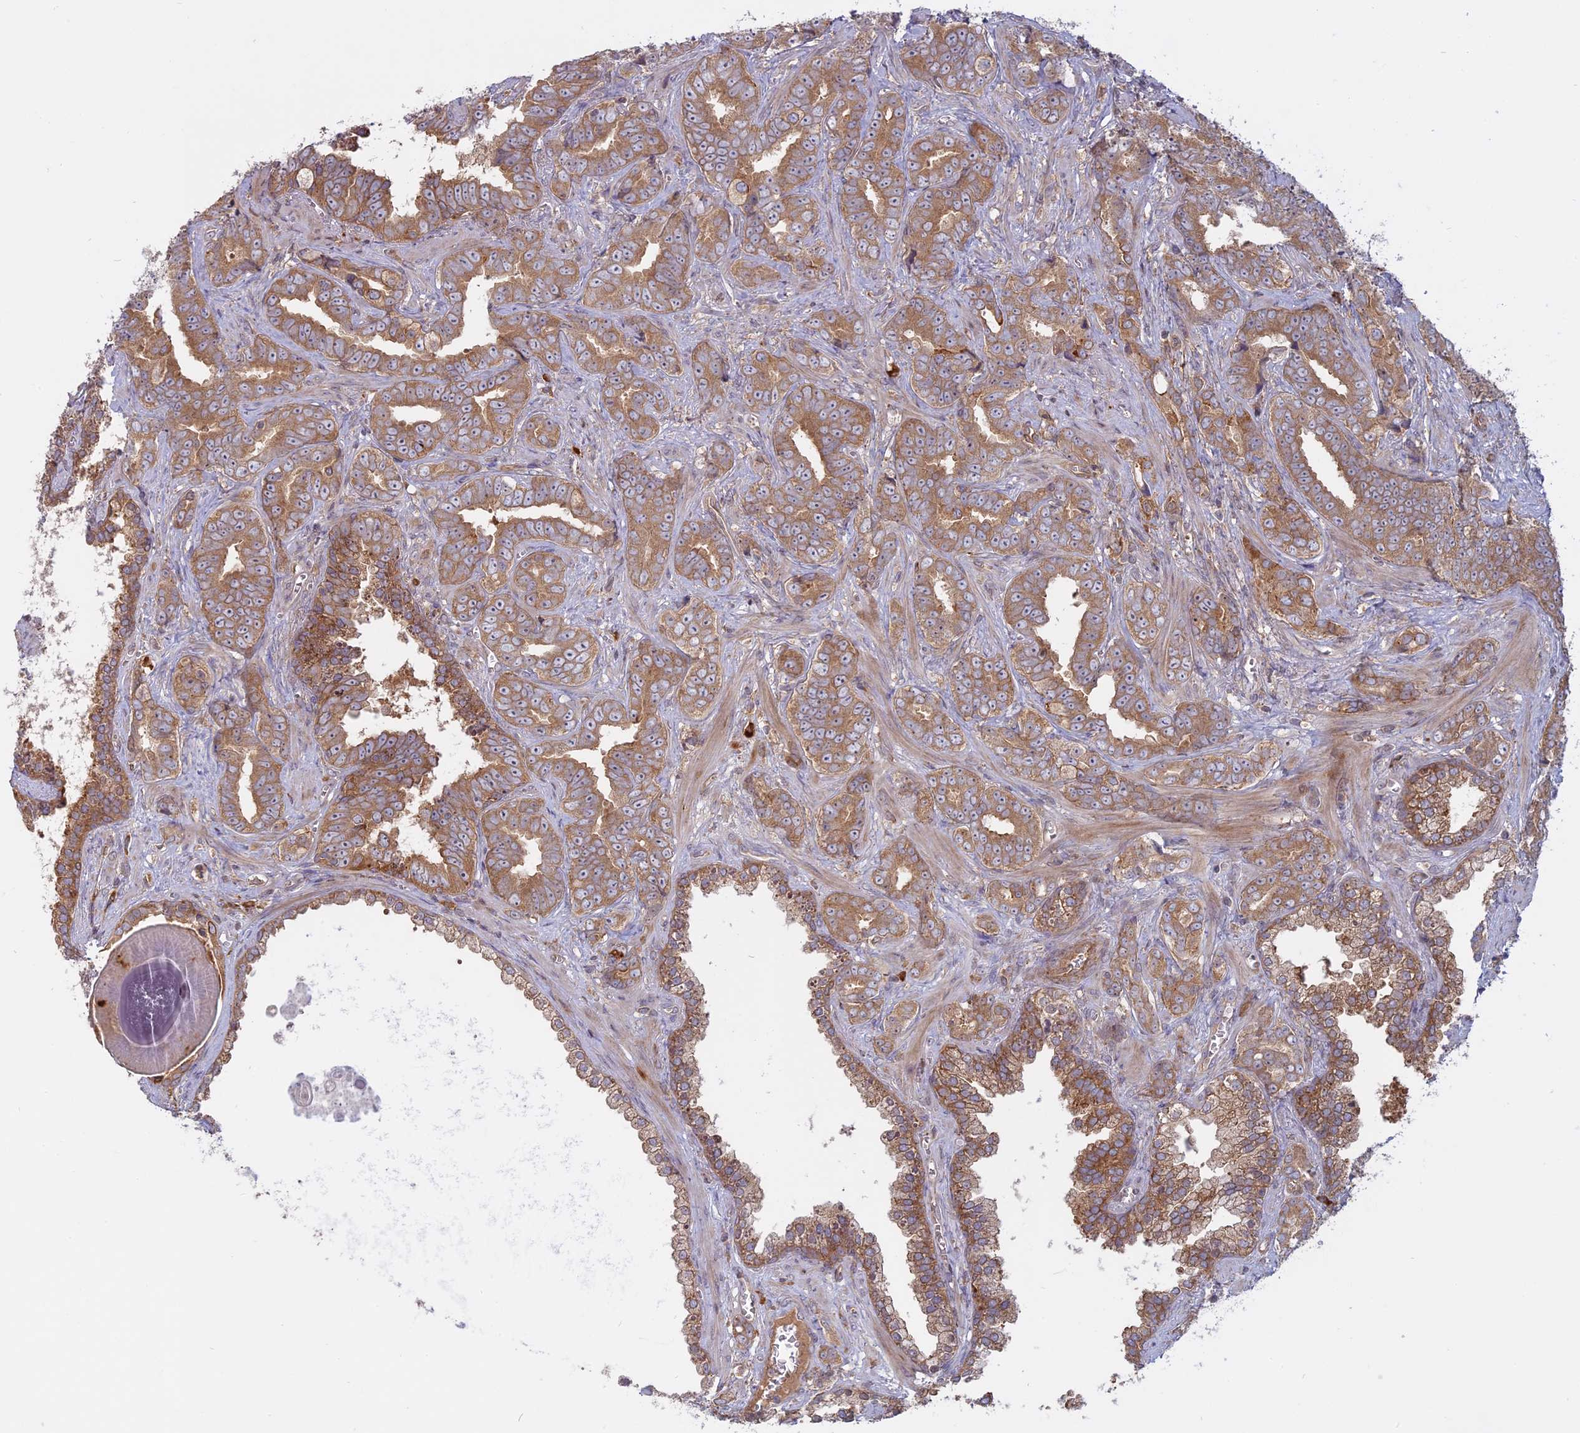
{"staining": {"intensity": "moderate", "quantity": ">75%", "location": "cytoplasmic/membranous"}, "tissue": "prostate cancer", "cell_type": "Tumor cells", "image_type": "cancer", "snomed": [{"axis": "morphology", "description": "Adenocarcinoma, High grade"}, {"axis": "topography", "description": "Prostate"}], "caption": "This is a micrograph of immunohistochemistry (IHC) staining of prostate adenocarcinoma (high-grade), which shows moderate staining in the cytoplasmic/membranous of tumor cells.", "gene": "TMEM208", "patient": {"sex": "male", "age": 67}}